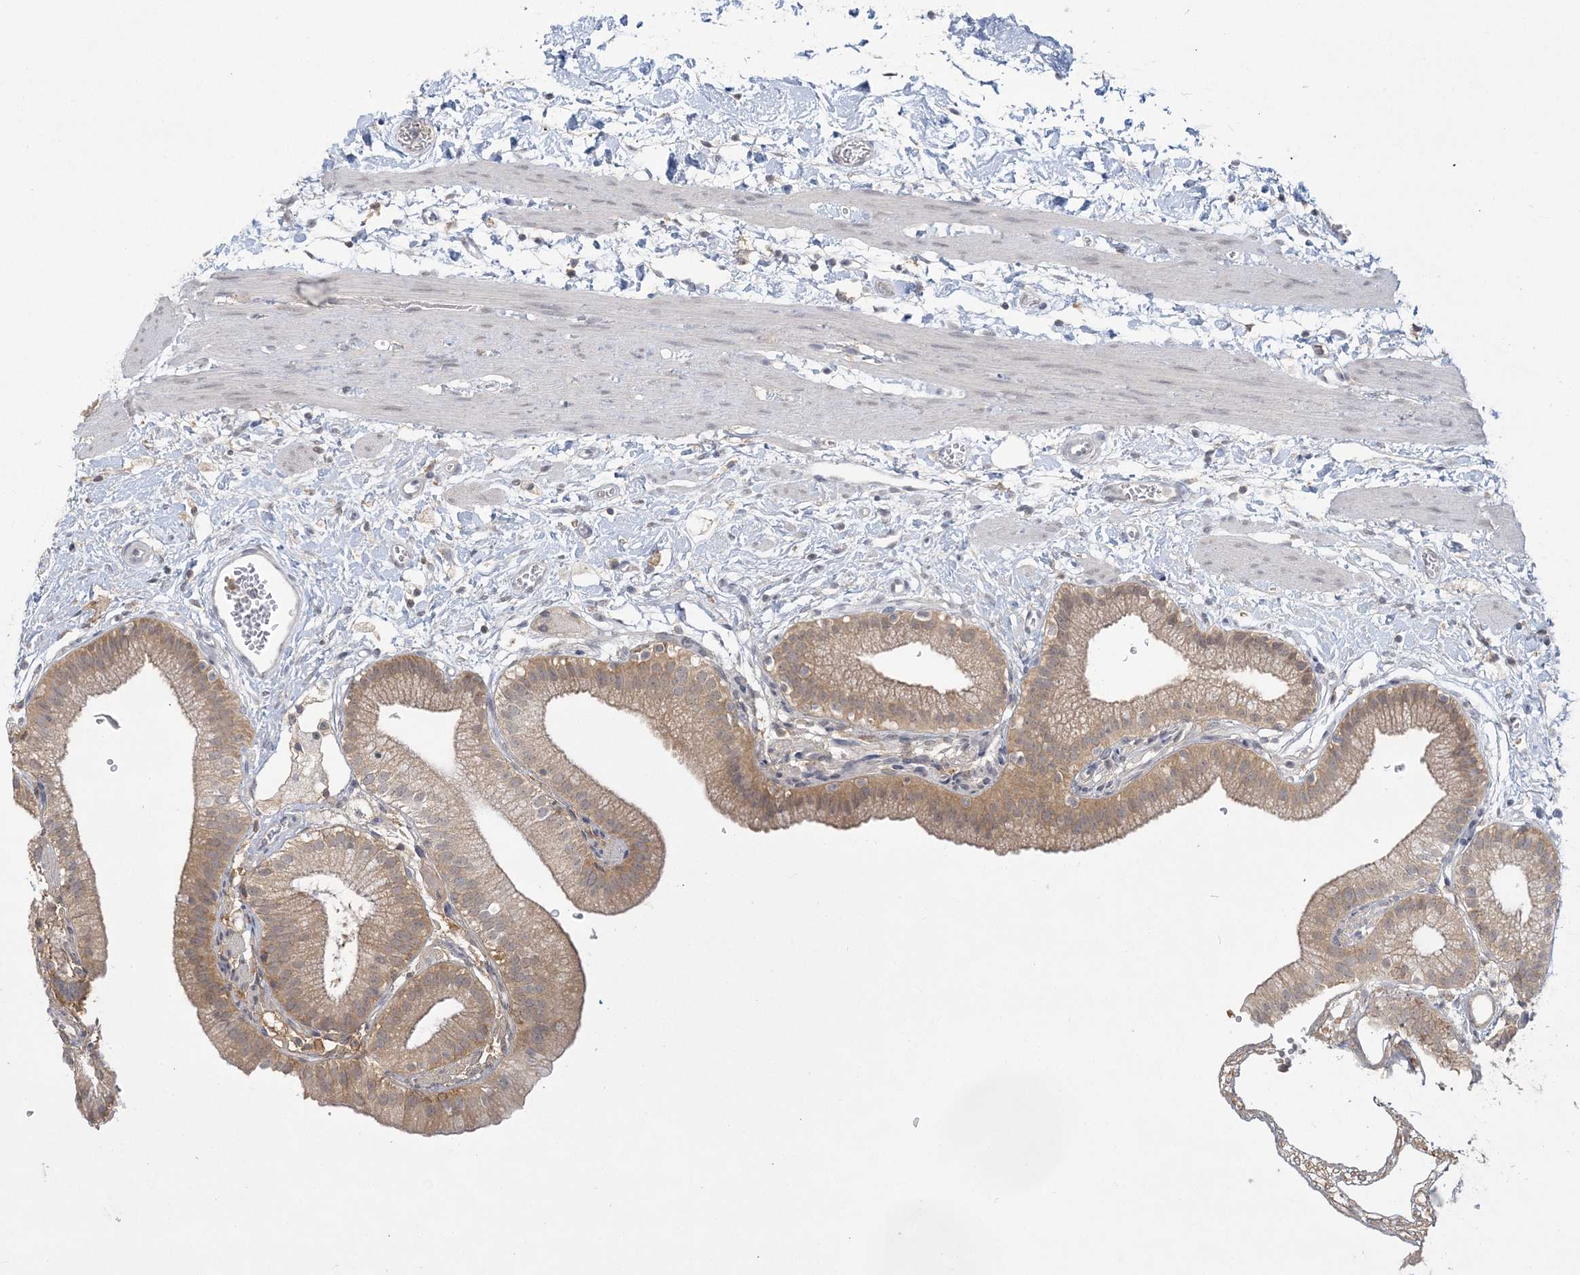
{"staining": {"intensity": "moderate", "quantity": ">75%", "location": "cytoplasmic/membranous"}, "tissue": "gallbladder", "cell_type": "Glandular cells", "image_type": "normal", "snomed": [{"axis": "morphology", "description": "Normal tissue, NOS"}, {"axis": "topography", "description": "Gallbladder"}], "caption": "High-magnification brightfield microscopy of benign gallbladder stained with DAB (3,3'-diaminobenzidine) (brown) and counterstained with hematoxylin (blue). glandular cells exhibit moderate cytoplasmic/membranous expression is seen in about>75% of cells. The staining was performed using DAB (3,3'-diaminobenzidine) to visualize the protein expression in brown, while the nuclei were stained in blue with hematoxylin (Magnification: 20x).", "gene": "ANKS1A", "patient": {"sex": "male", "age": 55}}